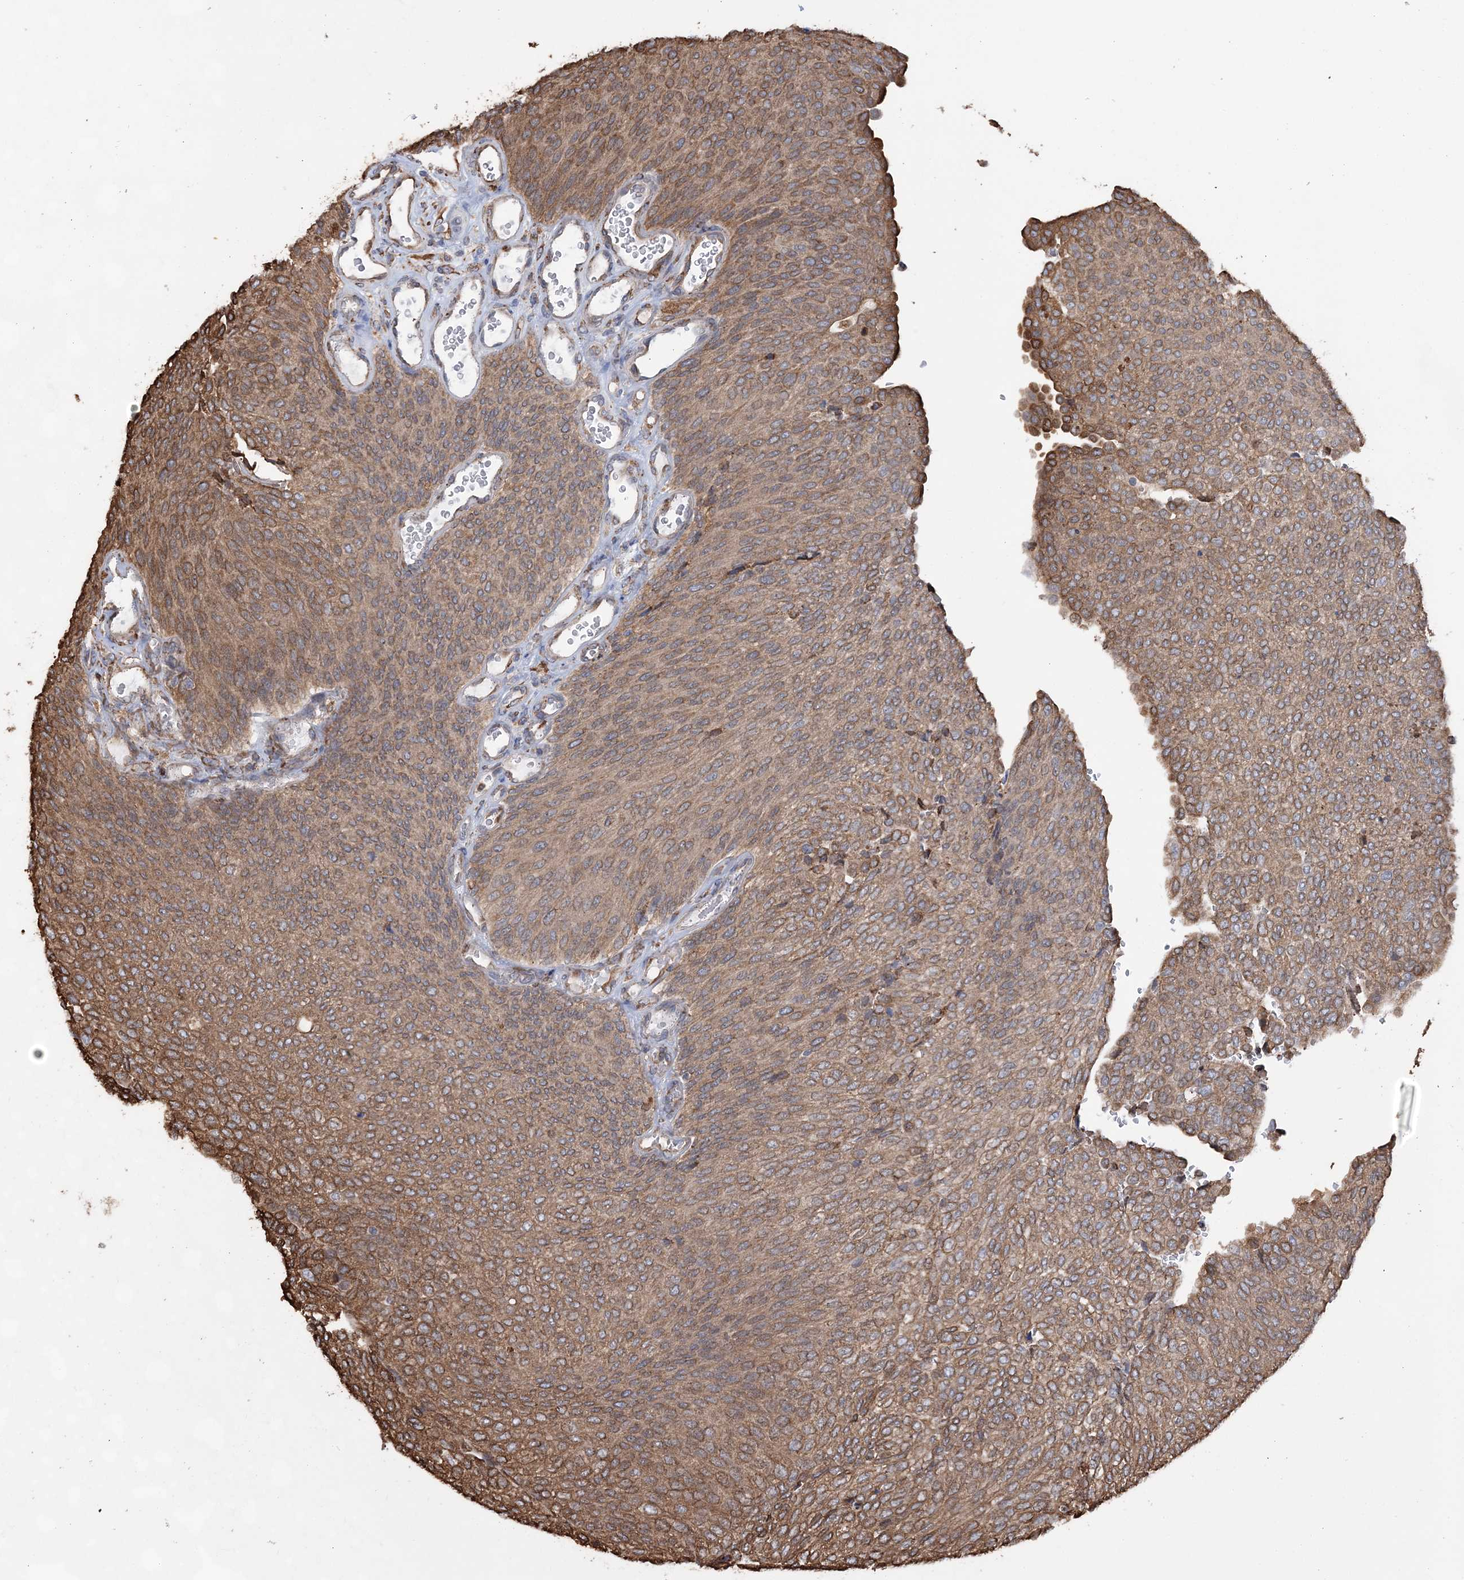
{"staining": {"intensity": "moderate", "quantity": ">75%", "location": "cytoplasmic/membranous"}, "tissue": "urothelial cancer", "cell_type": "Tumor cells", "image_type": "cancer", "snomed": [{"axis": "morphology", "description": "Urothelial carcinoma, Low grade"}, {"axis": "topography", "description": "Urinary bladder"}], "caption": "Immunohistochemical staining of human low-grade urothelial carcinoma demonstrates moderate cytoplasmic/membranous protein positivity in about >75% of tumor cells. The protein of interest is shown in brown color, while the nuclei are stained blue.", "gene": "WDR12", "patient": {"sex": "female", "age": 79}}